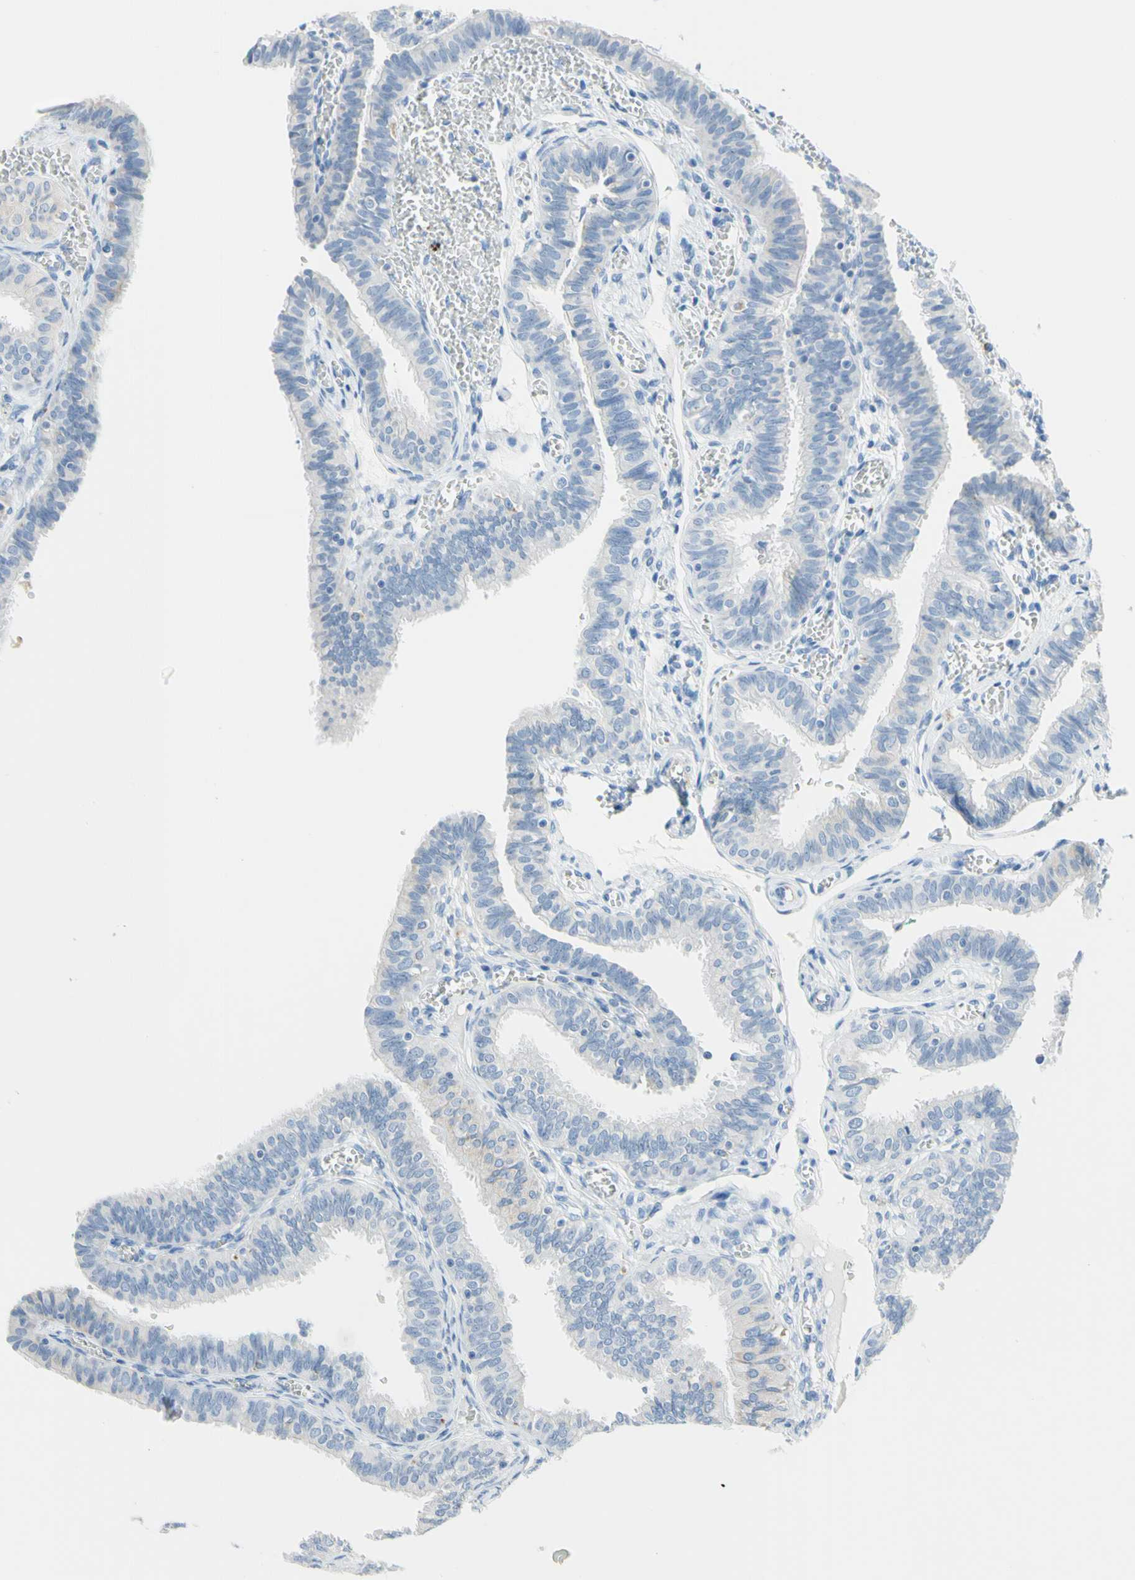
{"staining": {"intensity": "weak", "quantity": "<25%", "location": "cytoplasmic/membranous"}, "tissue": "fallopian tube", "cell_type": "Glandular cells", "image_type": "normal", "snomed": [{"axis": "morphology", "description": "Normal tissue, NOS"}, {"axis": "topography", "description": "Fallopian tube"}], "caption": "IHC photomicrograph of unremarkable human fallopian tube stained for a protein (brown), which displays no expression in glandular cells.", "gene": "CYSLTR1", "patient": {"sex": "female", "age": 46}}